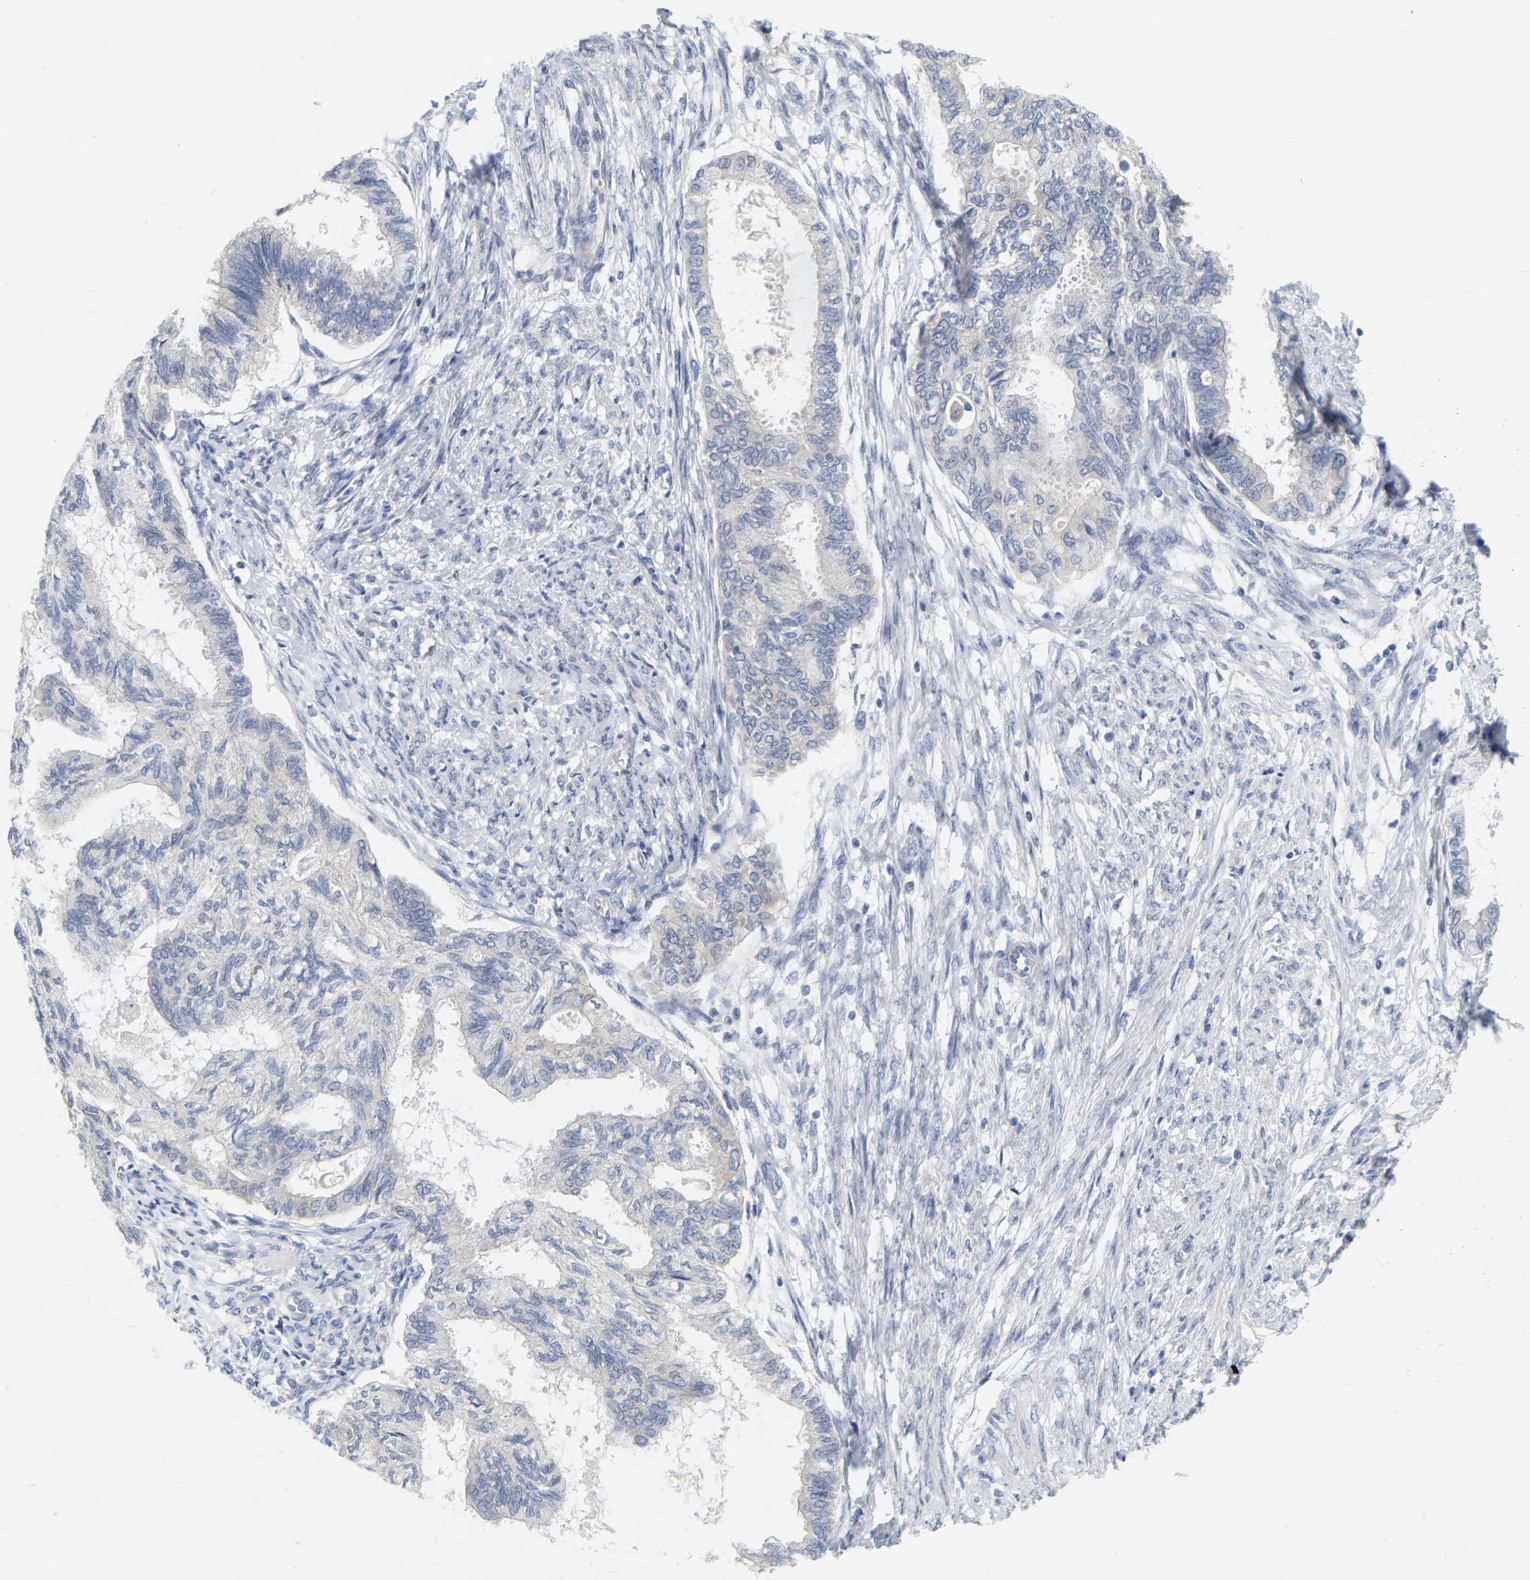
{"staining": {"intensity": "negative", "quantity": "none", "location": "none"}, "tissue": "cervical cancer", "cell_type": "Tumor cells", "image_type": "cancer", "snomed": [{"axis": "morphology", "description": "Normal tissue, NOS"}, {"axis": "morphology", "description": "Adenocarcinoma, NOS"}, {"axis": "topography", "description": "Cervix"}, {"axis": "topography", "description": "Endometrium"}], "caption": "DAB (3,3'-diaminobenzidine) immunohistochemical staining of cervical cancer (adenocarcinoma) exhibits no significant expression in tumor cells.", "gene": "WIPI2", "patient": {"sex": "female", "age": 86}}